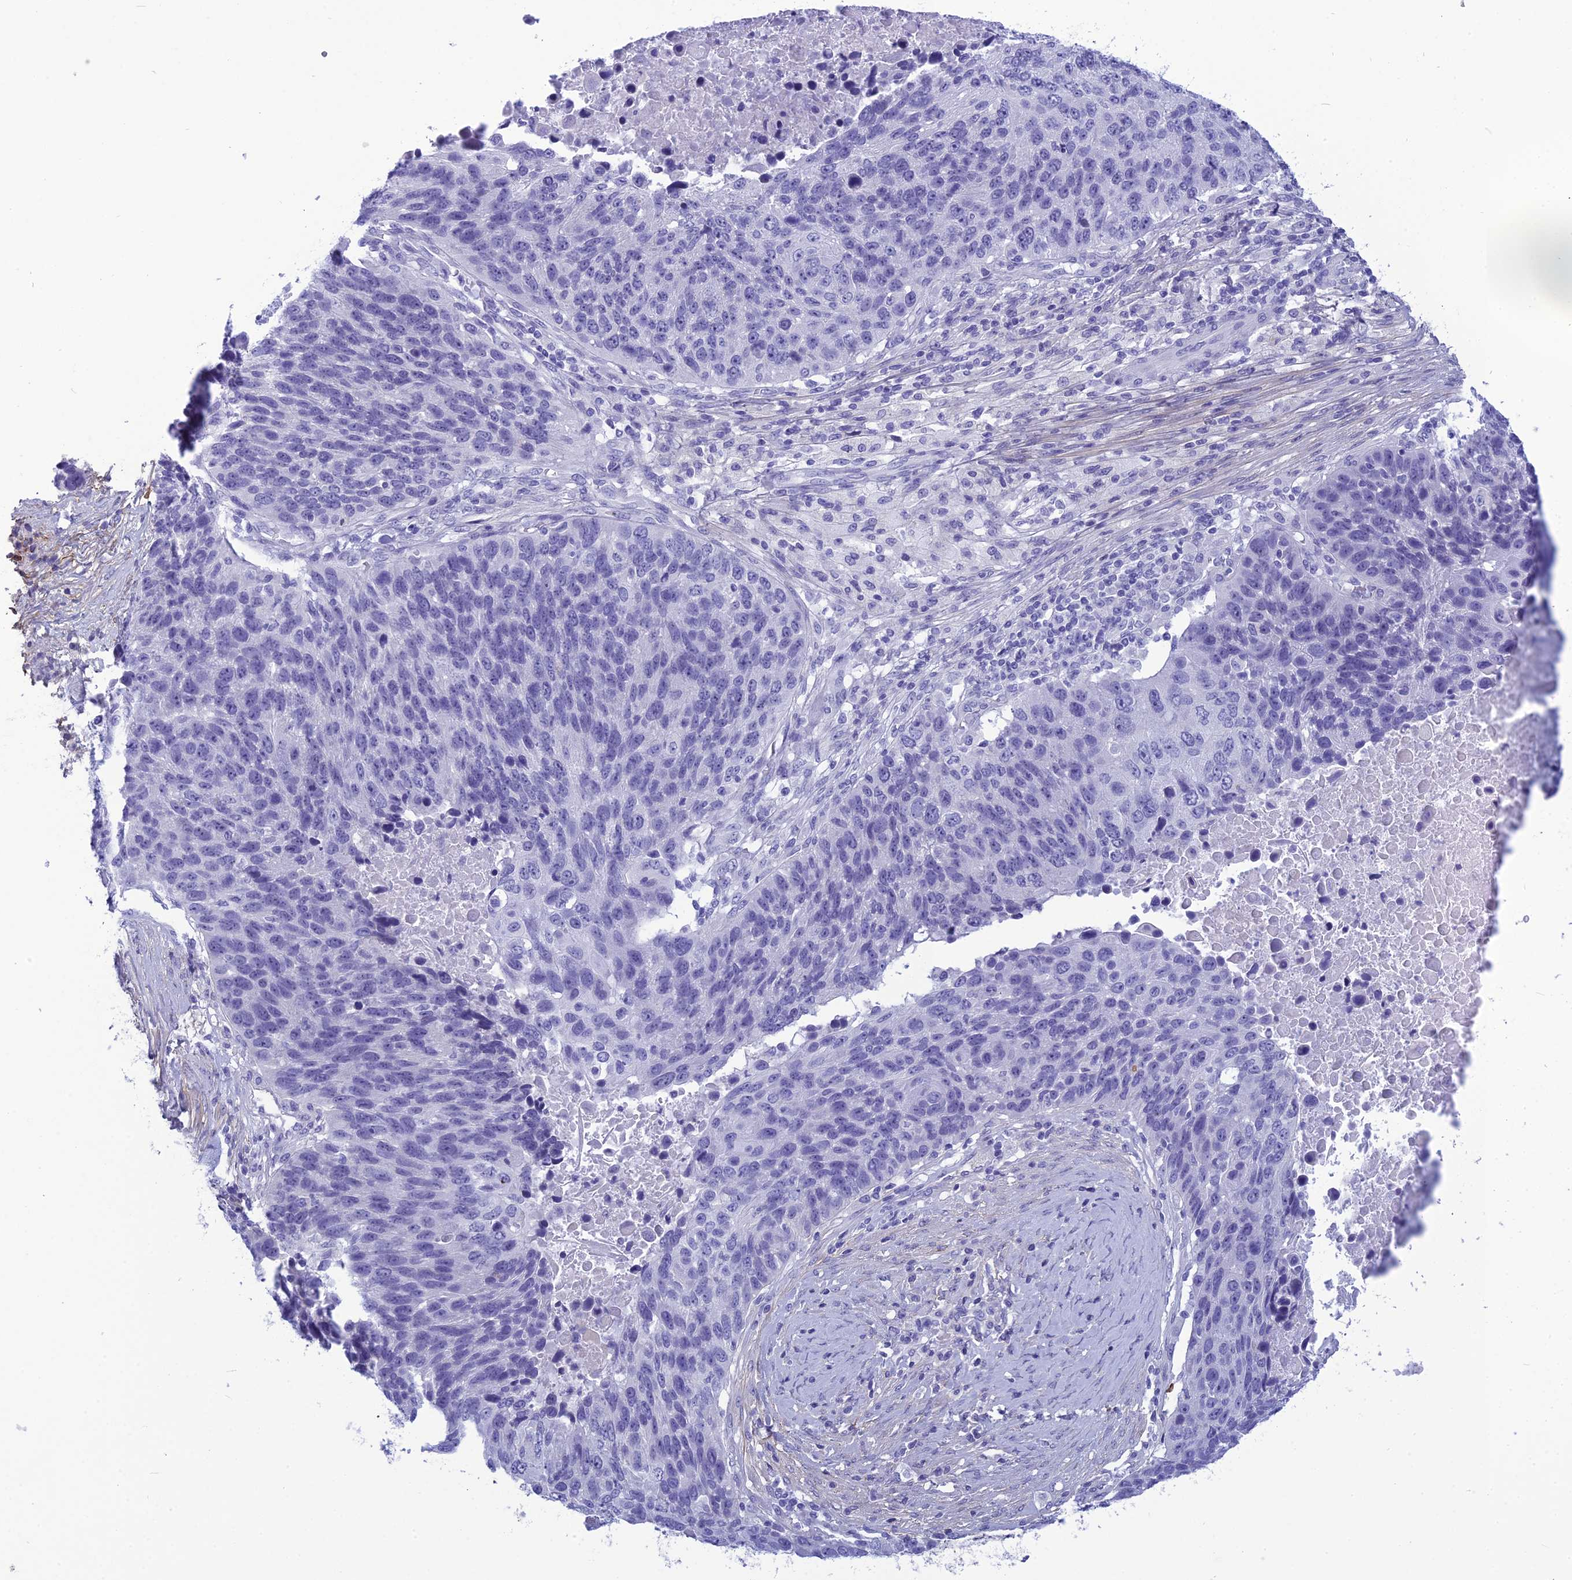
{"staining": {"intensity": "negative", "quantity": "none", "location": "none"}, "tissue": "lung cancer", "cell_type": "Tumor cells", "image_type": "cancer", "snomed": [{"axis": "morphology", "description": "Normal tissue, NOS"}, {"axis": "morphology", "description": "Squamous cell carcinoma, NOS"}, {"axis": "topography", "description": "Lymph node"}, {"axis": "topography", "description": "Lung"}], "caption": "The micrograph displays no significant staining in tumor cells of squamous cell carcinoma (lung).", "gene": "BBS2", "patient": {"sex": "male", "age": 66}}